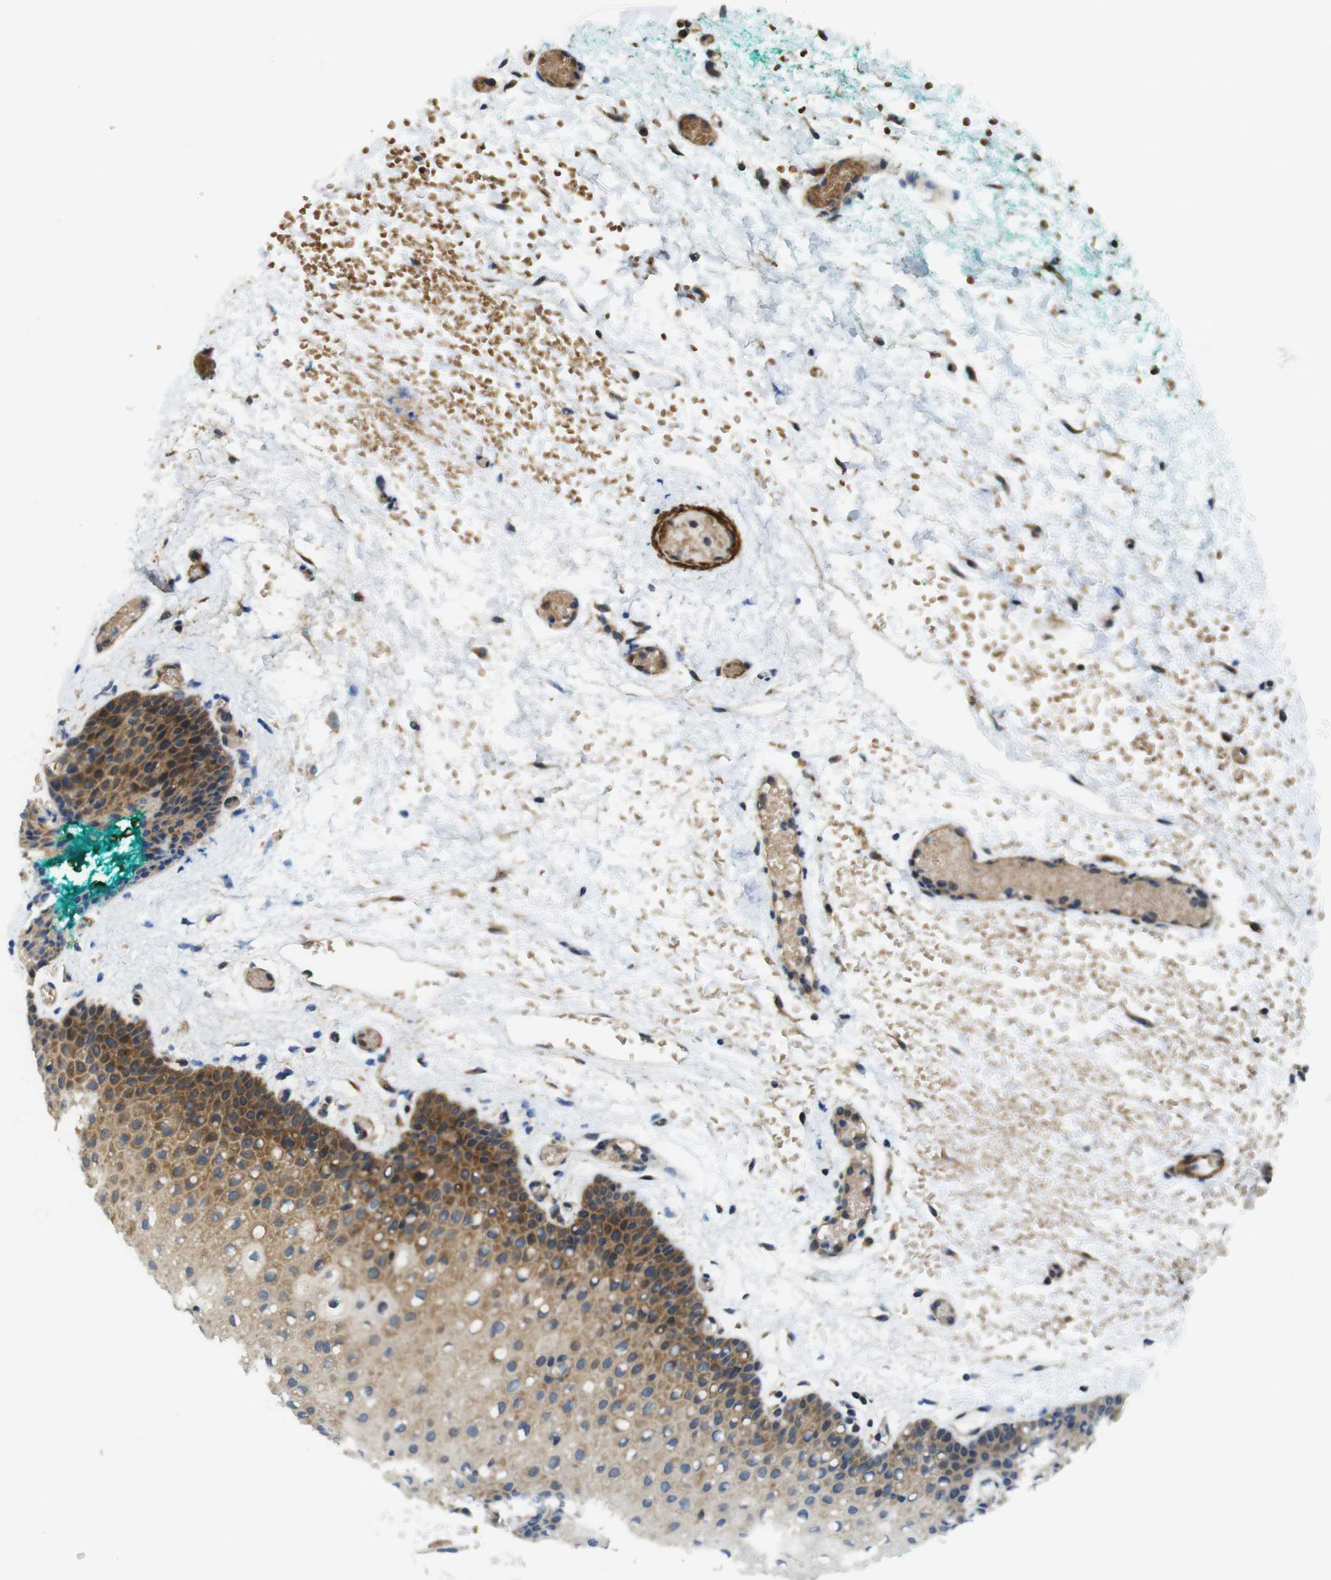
{"staining": {"intensity": "moderate", "quantity": ">75%", "location": "cytoplasmic/membranous"}, "tissue": "oral mucosa", "cell_type": "Squamous epithelial cells", "image_type": "normal", "snomed": [{"axis": "morphology", "description": "Normal tissue, NOS"}, {"axis": "morphology", "description": "Squamous cell carcinoma, NOS"}, {"axis": "topography", "description": "Oral tissue"}, {"axis": "topography", "description": "Salivary gland"}, {"axis": "topography", "description": "Head-Neck"}], "caption": "Normal oral mucosa was stained to show a protein in brown. There is medium levels of moderate cytoplasmic/membranous staining in about >75% of squamous epithelial cells.", "gene": "BNIP3", "patient": {"sex": "female", "age": 62}}